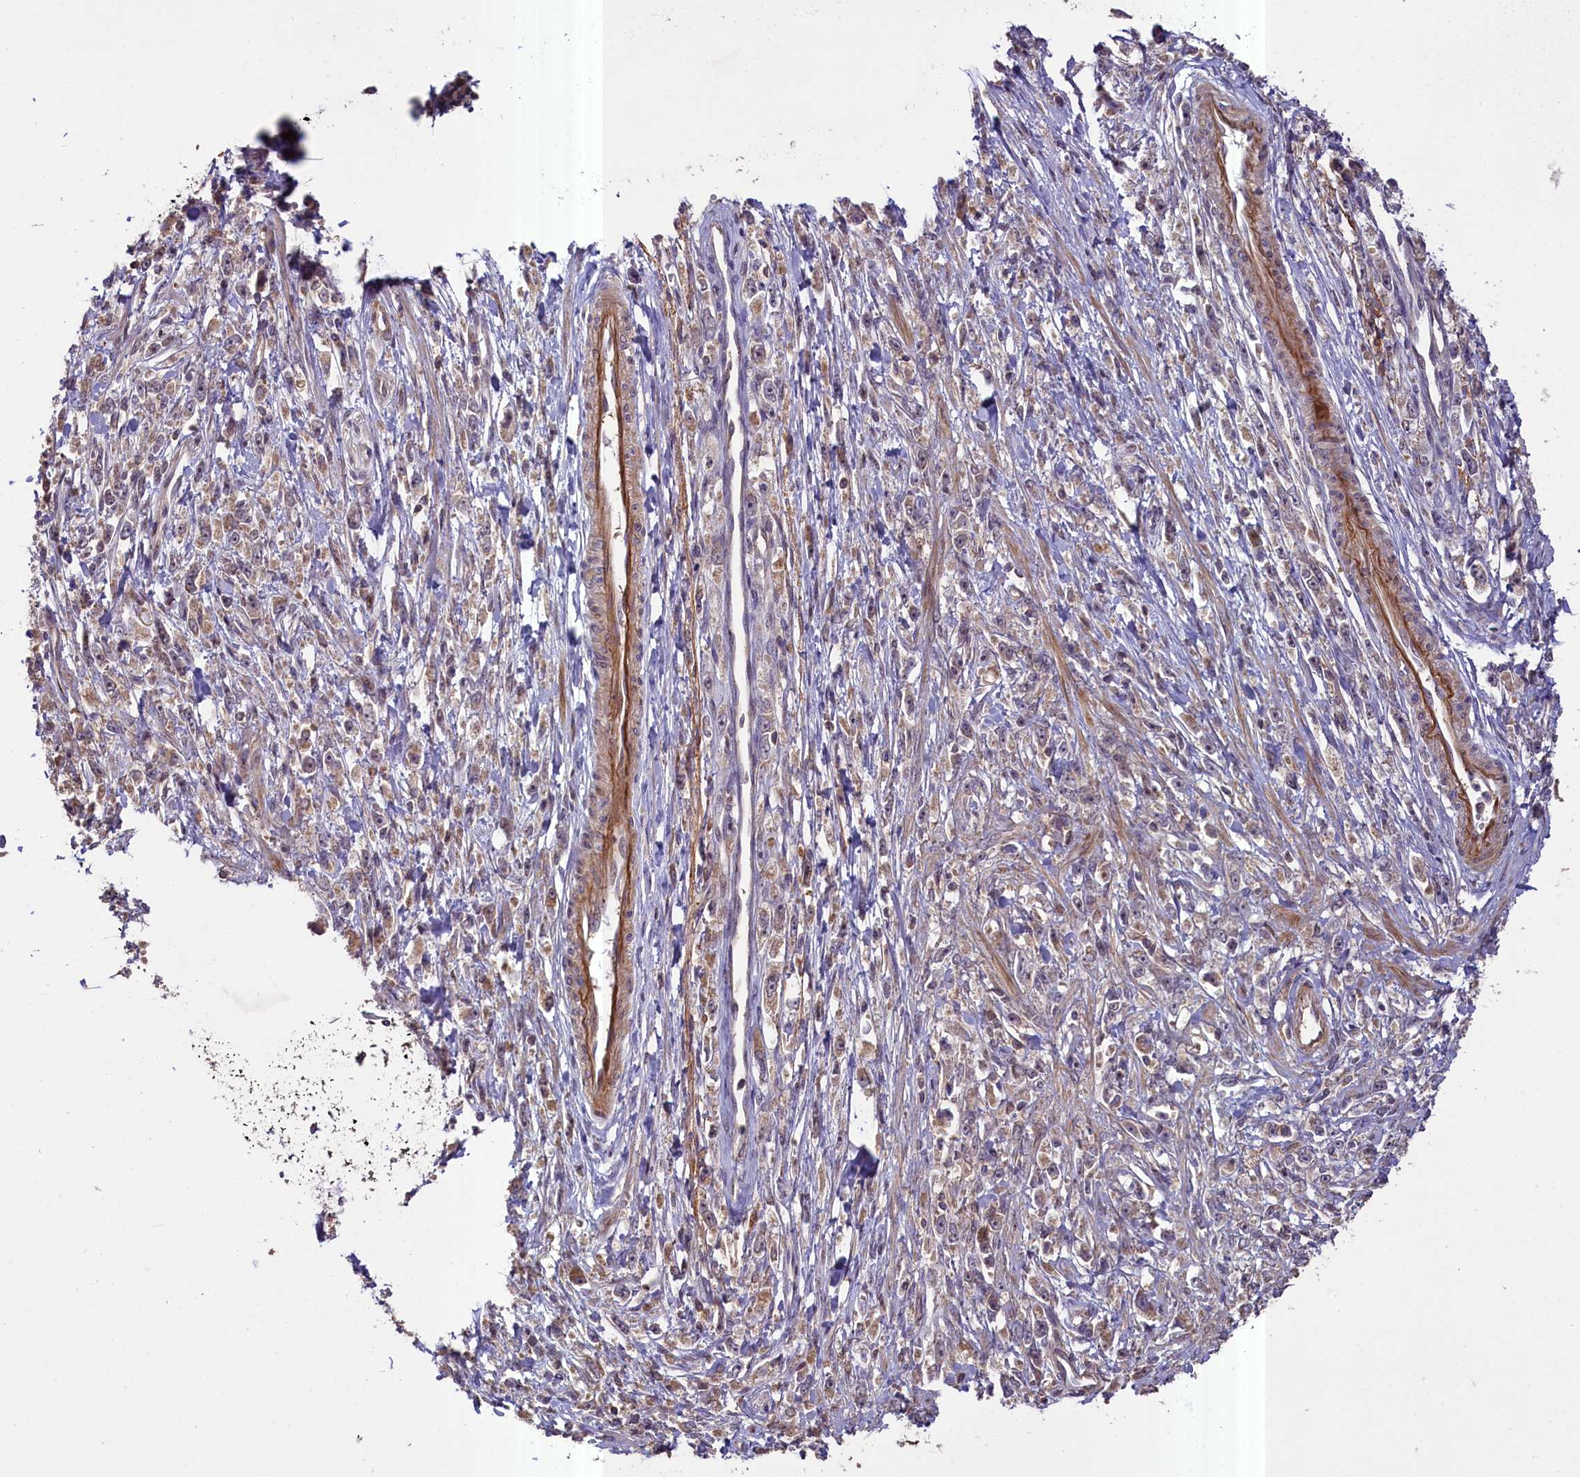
{"staining": {"intensity": "weak", "quantity": ">75%", "location": "cytoplasmic/membranous"}, "tissue": "stomach cancer", "cell_type": "Tumor cells", "image_type": "cancer", "snomed": [{"axis": "morphology", "description": "Adenocarcinoma, NOS"}, {"axis": "topography", "description": "Stomach"}], "caption": "High-power microscopy captured an immunohistochemistry (IHC) image of stomach cancer (adenocarcinoma), revealing weak cytoplasmic/membranous staining in approximately >75% of tumor cells.", "gene": "FUZ", "patient": {"sex": "female", "age": 59}}